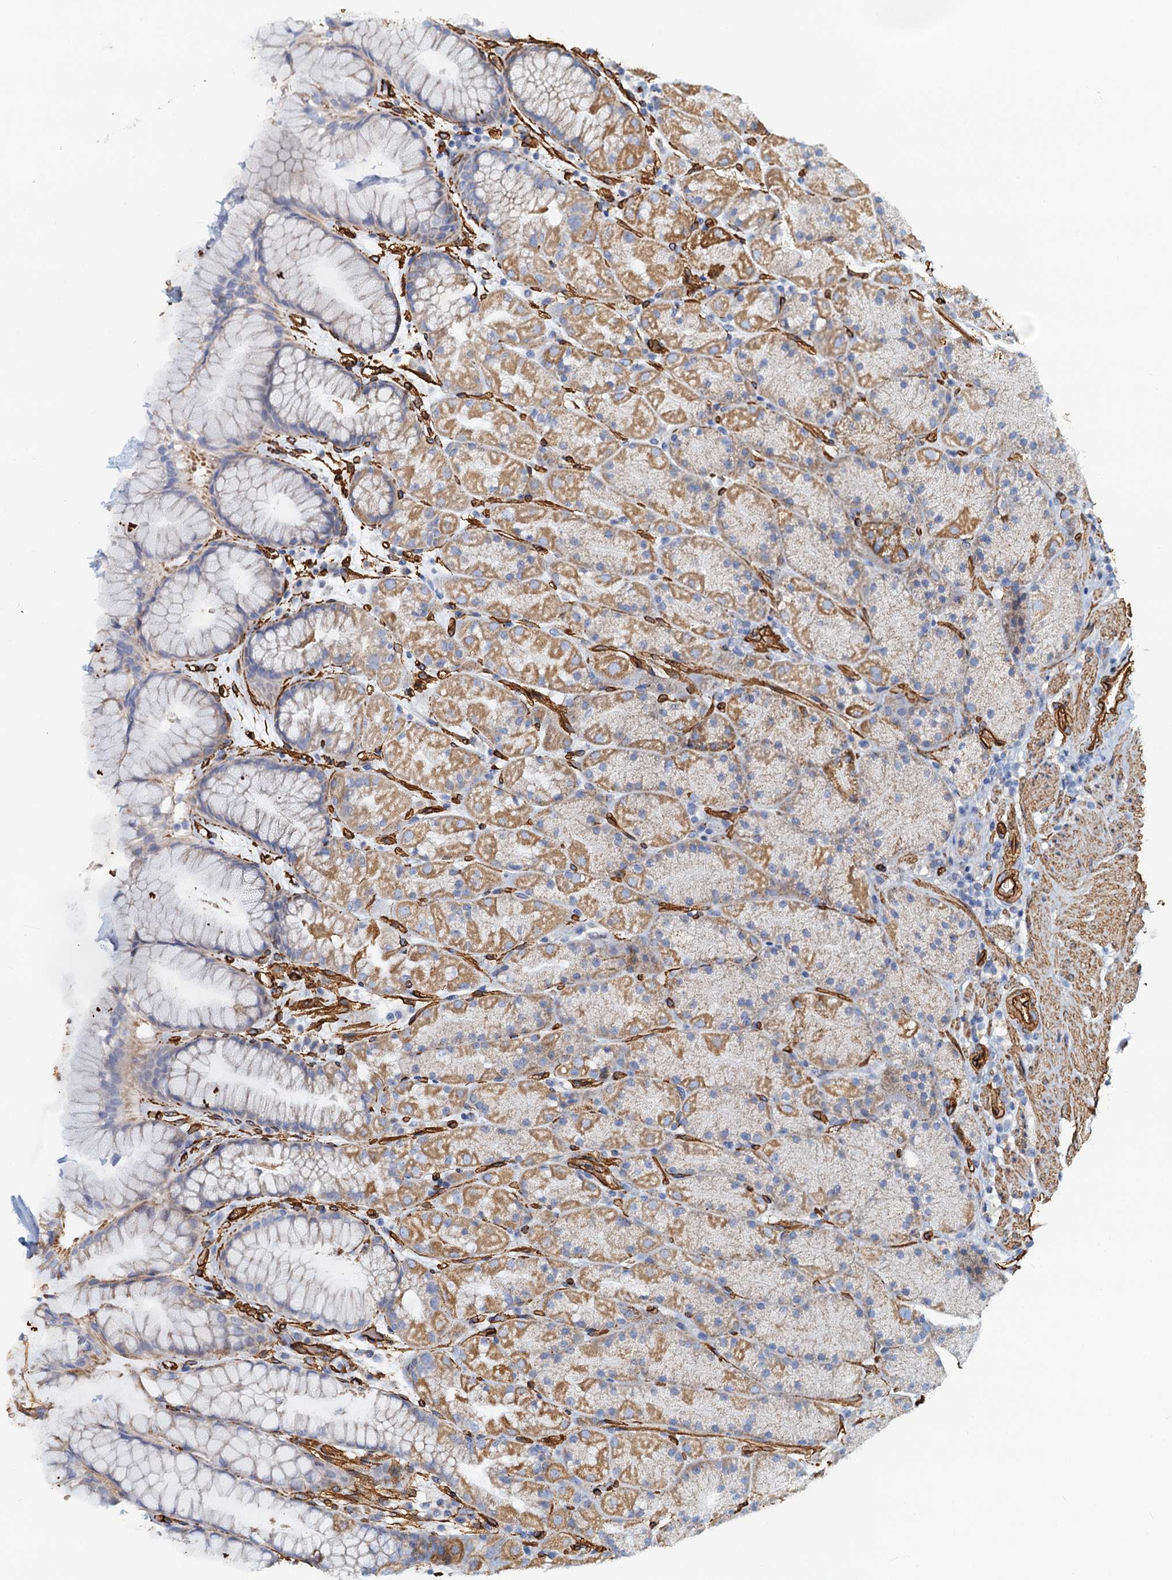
{"staining": {"intensity": "moderate", "quantity": "25%-75%", "location": "cytoplasmic/membranous"}, "tissue": "stomach", "cell_type": "Glandular cells", "image_type": "normal", "snomed": [{"axis": "morphology", "description": "Normal tissue, NOS"}, {"axis": "topography", "description": "Stomach, upper"}, {"axis": "topography", "description": "Stomach, lower"}], "caption": "This is a photomicrograph of immunohistochemistry staining of unremarkable stomach, which shows moderate expression in the cytoplasmic/membranous of glandular cells.", "gene": "DGKG", "patient": {"sex": "male", "age": 67}}